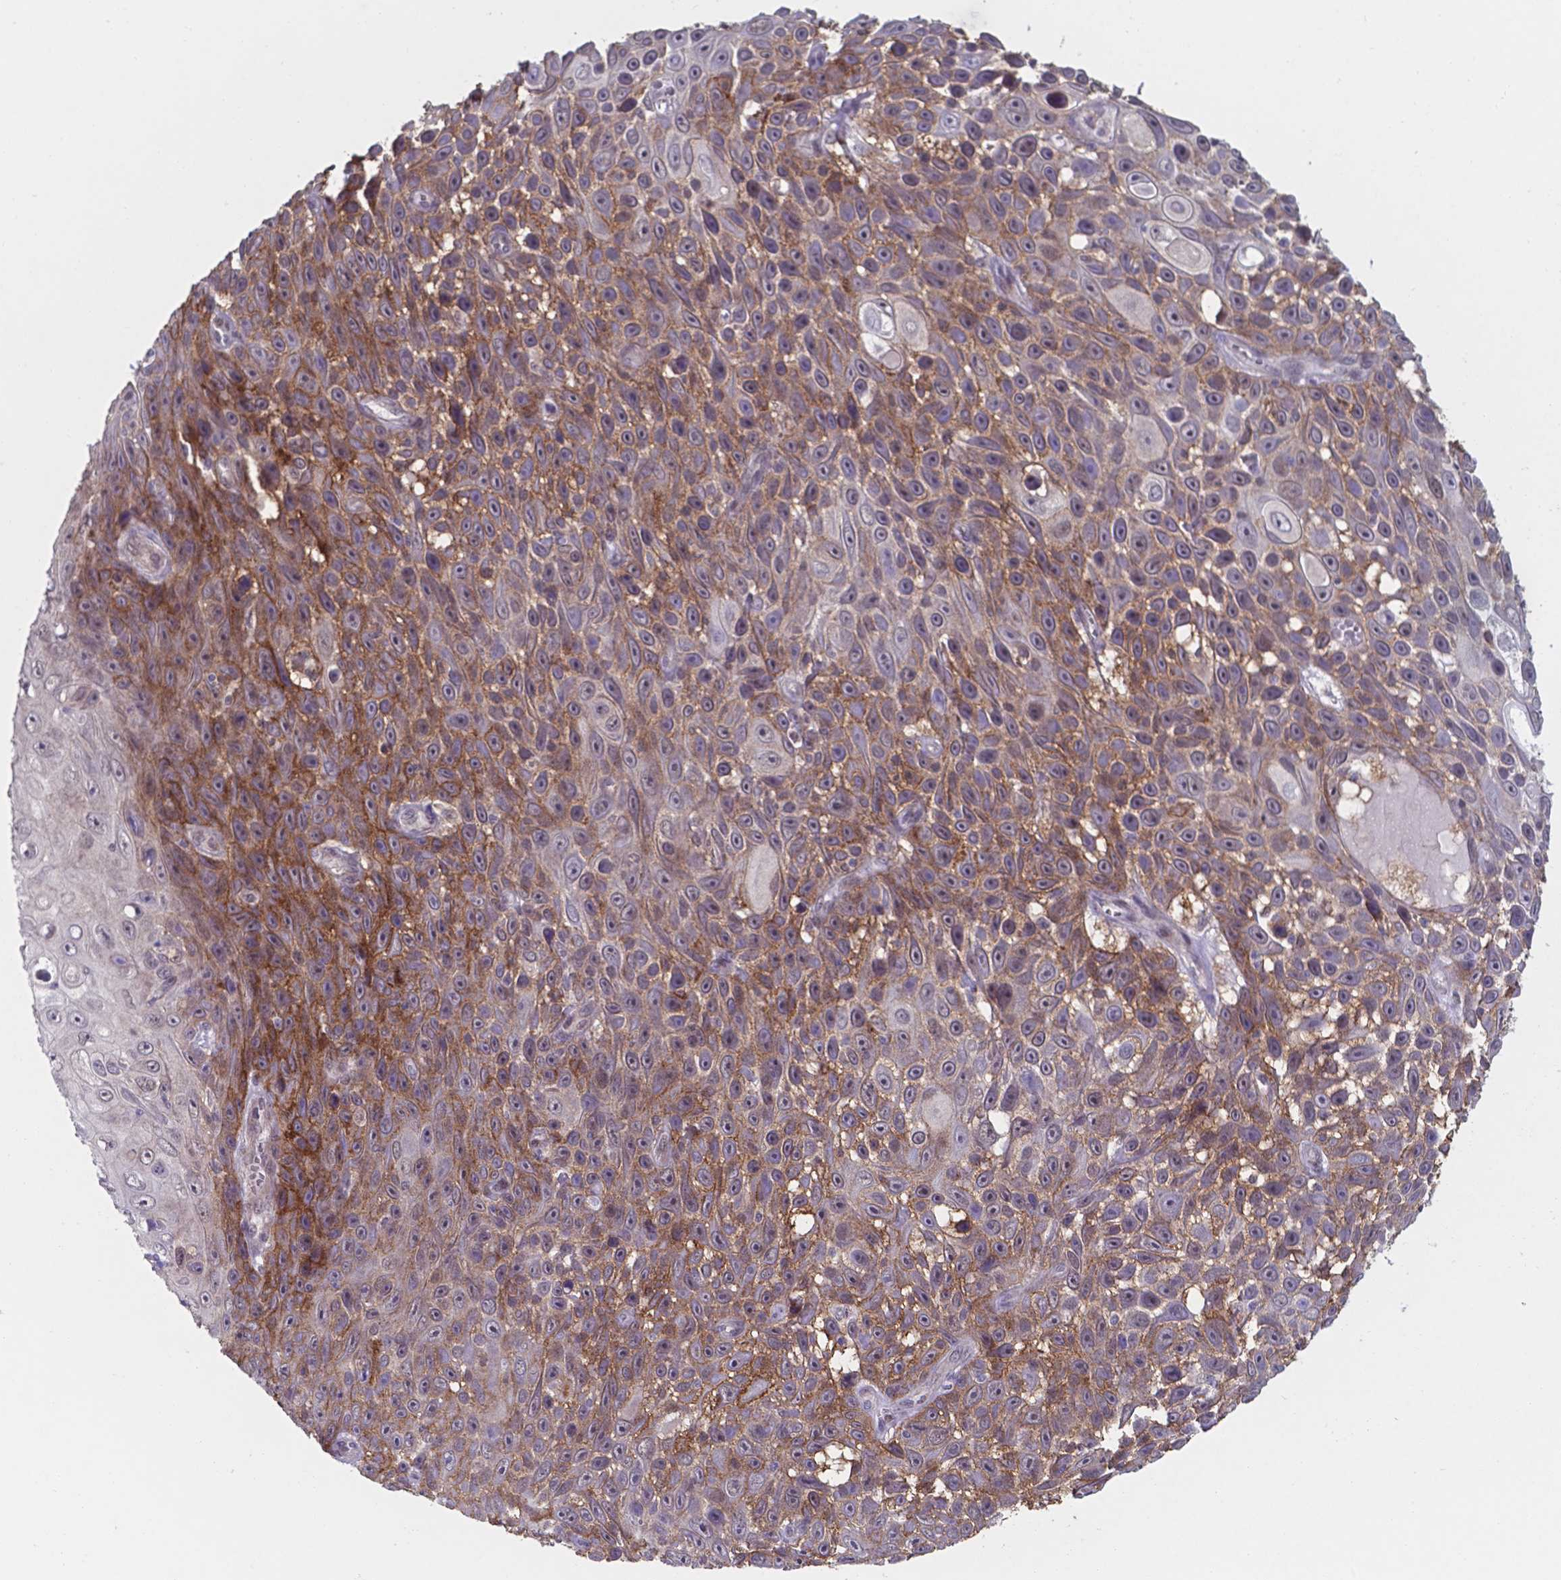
{"staining": {"intensity": "moderate", "quantity": "25%-75%", "location": "cytoplasmic/membranous"}, "tissue": "skin cancer", "cell_type": "Tumor cells", "image_type": "cancer", "snomed": [{"axis": "morphology", "description": "Squamous cell carcinoma, NOS"}, {"axis": "topography", "description": "Skin"}], "caption": "Immunohistochemical staining of skin cancer shows moderate cytoplasmic/membranous protein expression in approximately 25%-75% of tumor cells. (DAB IHC, brown staining for protein, blue staining for nuclei).", "gene": "UBE2E2", "patient": {"sex": "male", "age": 82}}